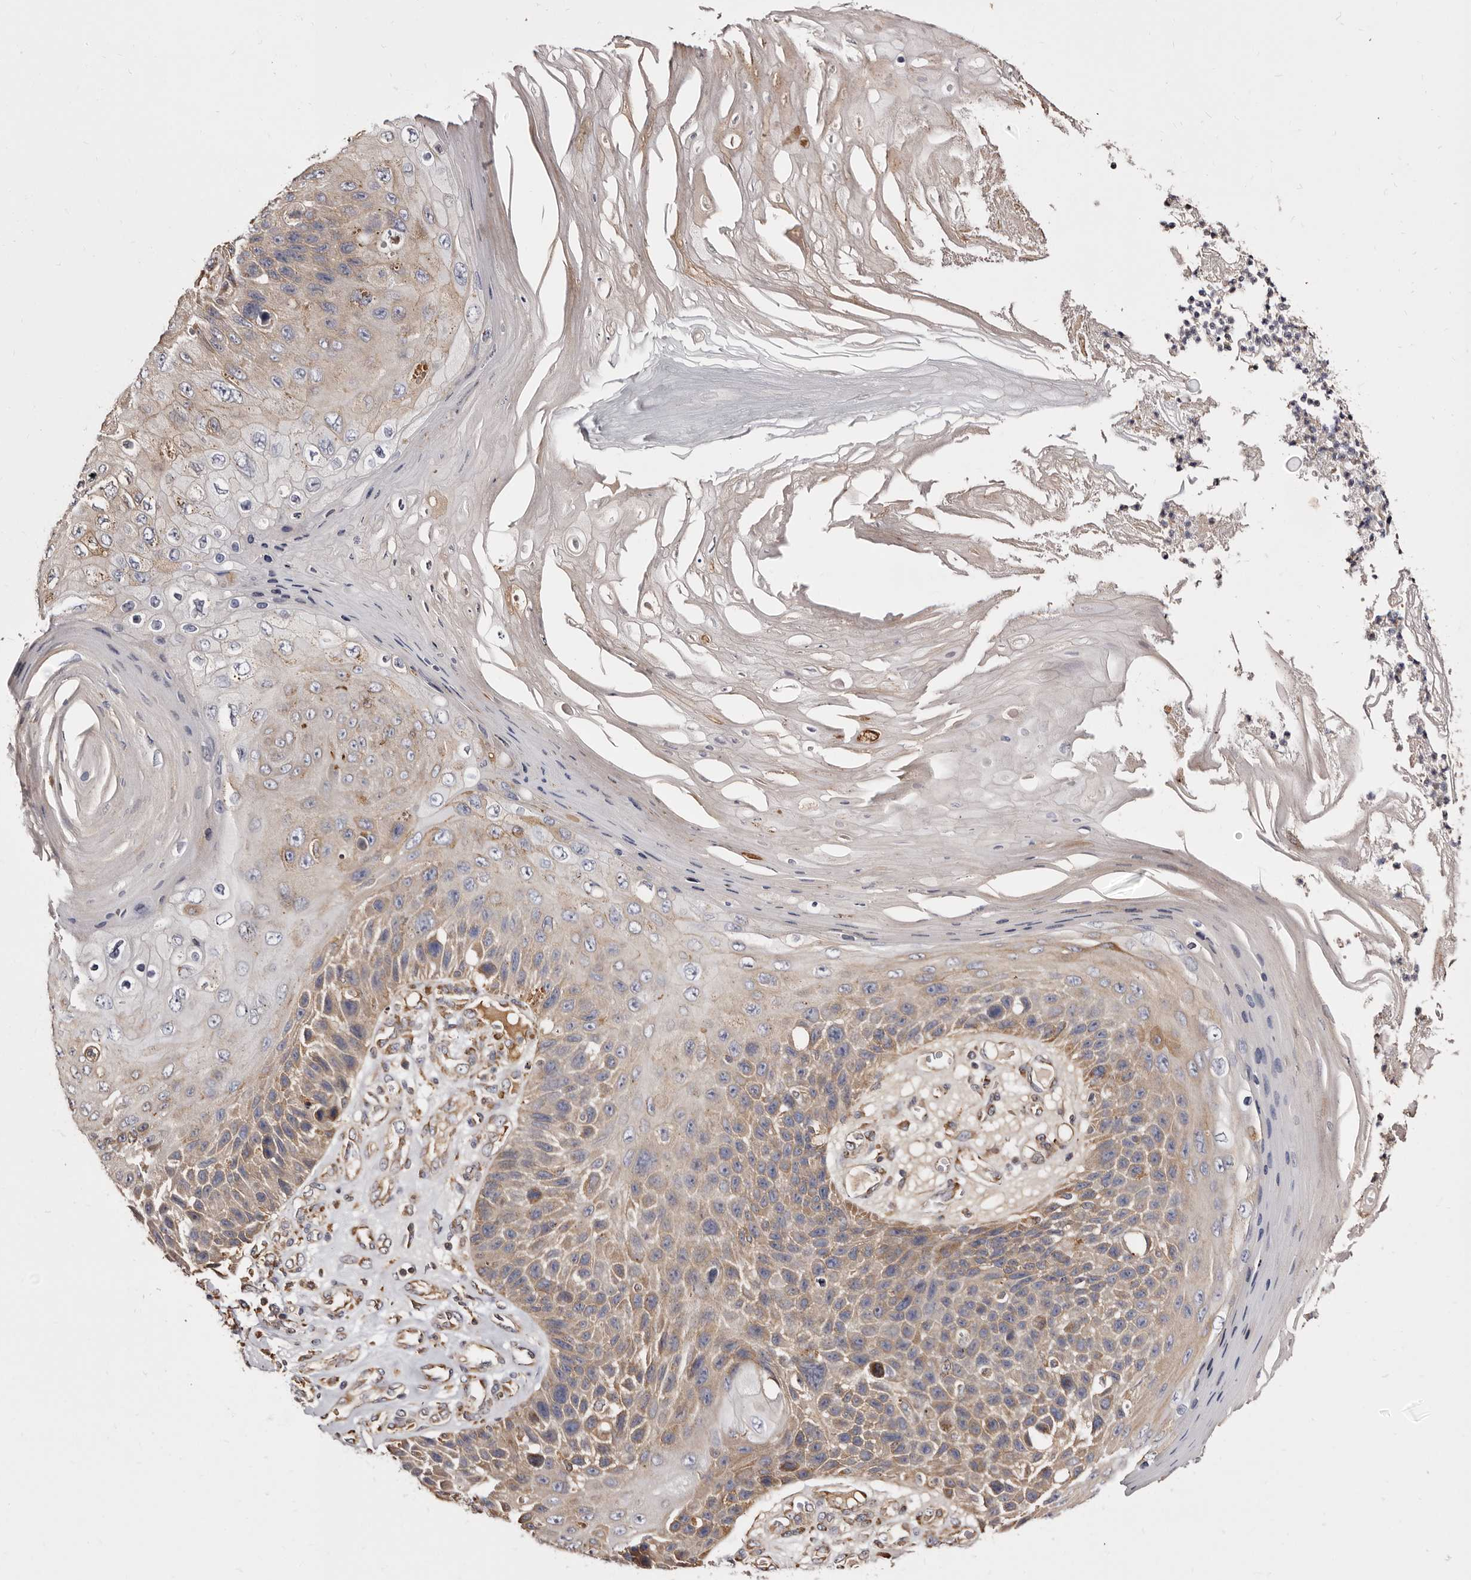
{"staining": {"intensity": "moderate", "quantity": "25%-75%", "location": "cytoplasmic/membranous"}, "tissue": "skin cancer", "cell_type": "Tumor cells", "image_type": "cancer", "snomed": [{"axis": "morphology", "description": "Squamous cell carcinoma, NOS"}, {"axis": "topography", "description": "Skin"}], "caption": "IHC histopathology image of neoplastic tissue: skin squamous cell carcinoma stained using immunohistochemistry displays medium levels of moderate protein expression localized specifically in the cytoplasmic/membranous of tumor cells, appearing as a cytoplasmic/membranous brown color.", "gene": "ACBD6", "patient": {"sex": "female", "age": 88}}